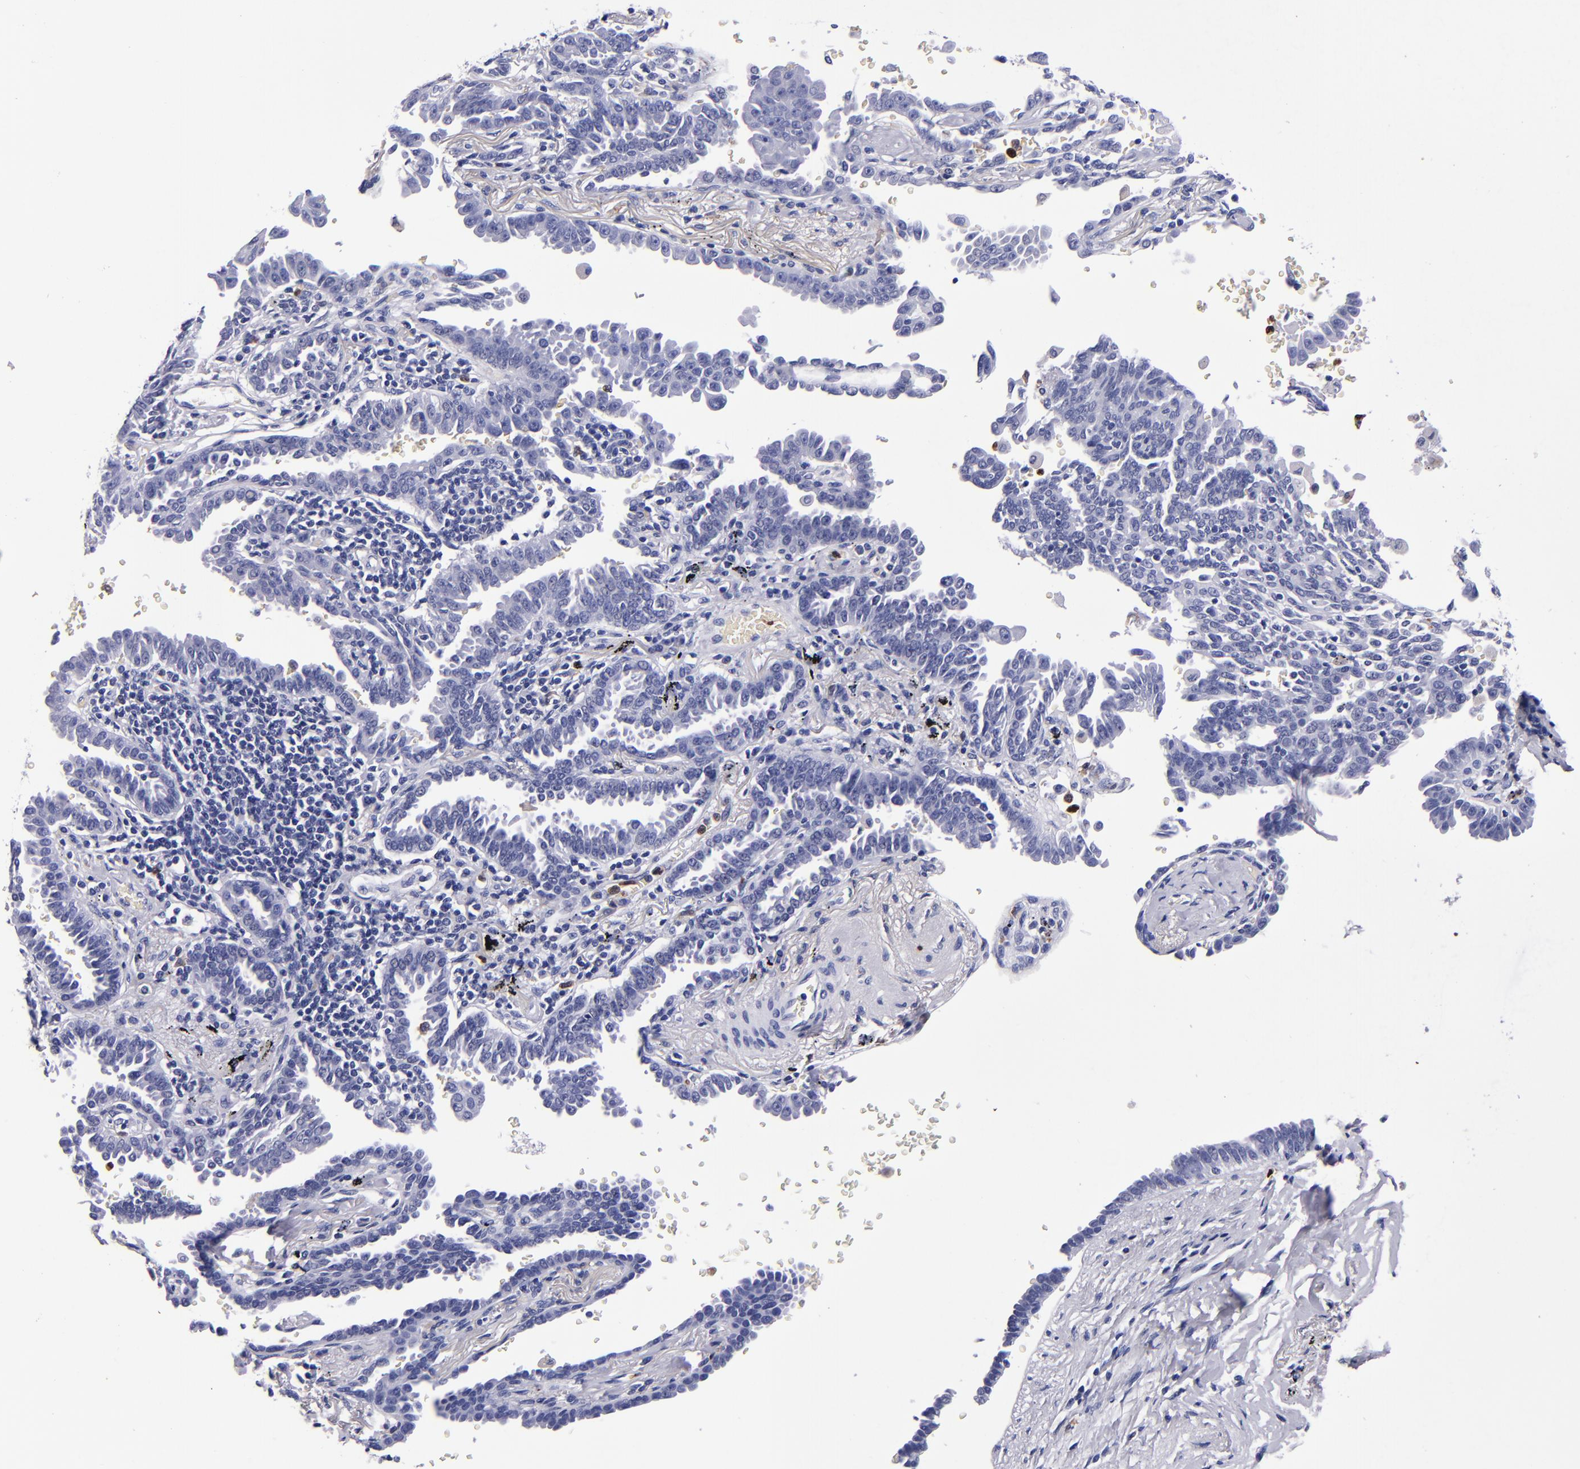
{"staining": {"intensity": "negative", "quantity": "none", "location": "none"}, "tissue": "lung cancer", "cell_type": "Tumor cells", "image_type": "cancer", "snomed": [{"axis": "morphology", "description": "Adenocarcinoma, NOS"}, {"axis": "topography", "description": "Lung"}], "caption": "Lung adenocarcinoma stained for a protein using immunohistochemistry demonstrates no expression tumor cells.", "gene": "S100A8", "patient": {"sex": "female", "age": 64}}